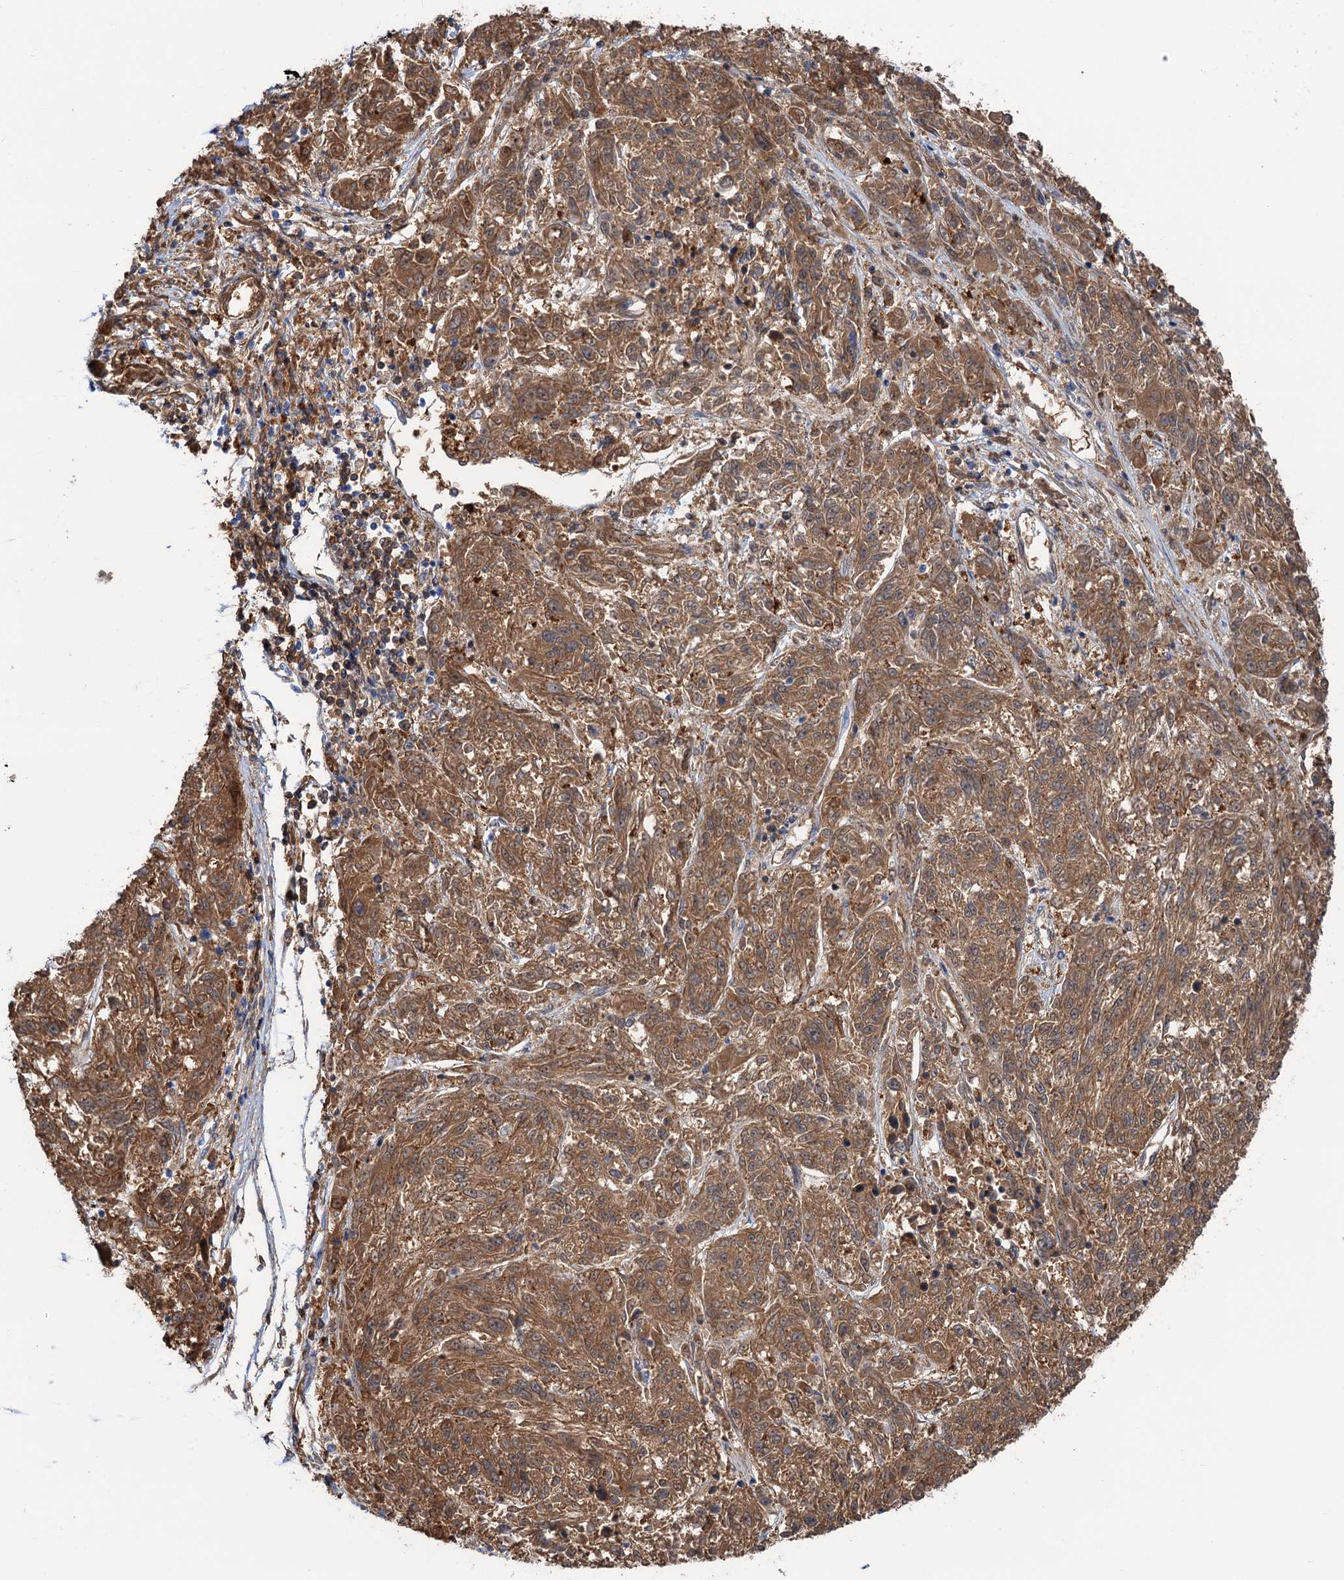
{"staining": {"intensity": "moderate", "quantity": ">75%", "location": "cytoplasmic/membranous"}, "tissue": "melanoma", "cell_type": "Tumor cells", "image_type": "cancer", "snomed": [{"axis": "morphology", "description": "Malignant melanoma, NOS"}, {"axis": "topography", "description": "Skin"}], "caption": "Malignant melanoma tissue demonstrates moderate cytoplasmic/membranous expression in approximately >75% of tumor cells", "gene": "FAH", "patient": {"sex": "male", "age": 53}}